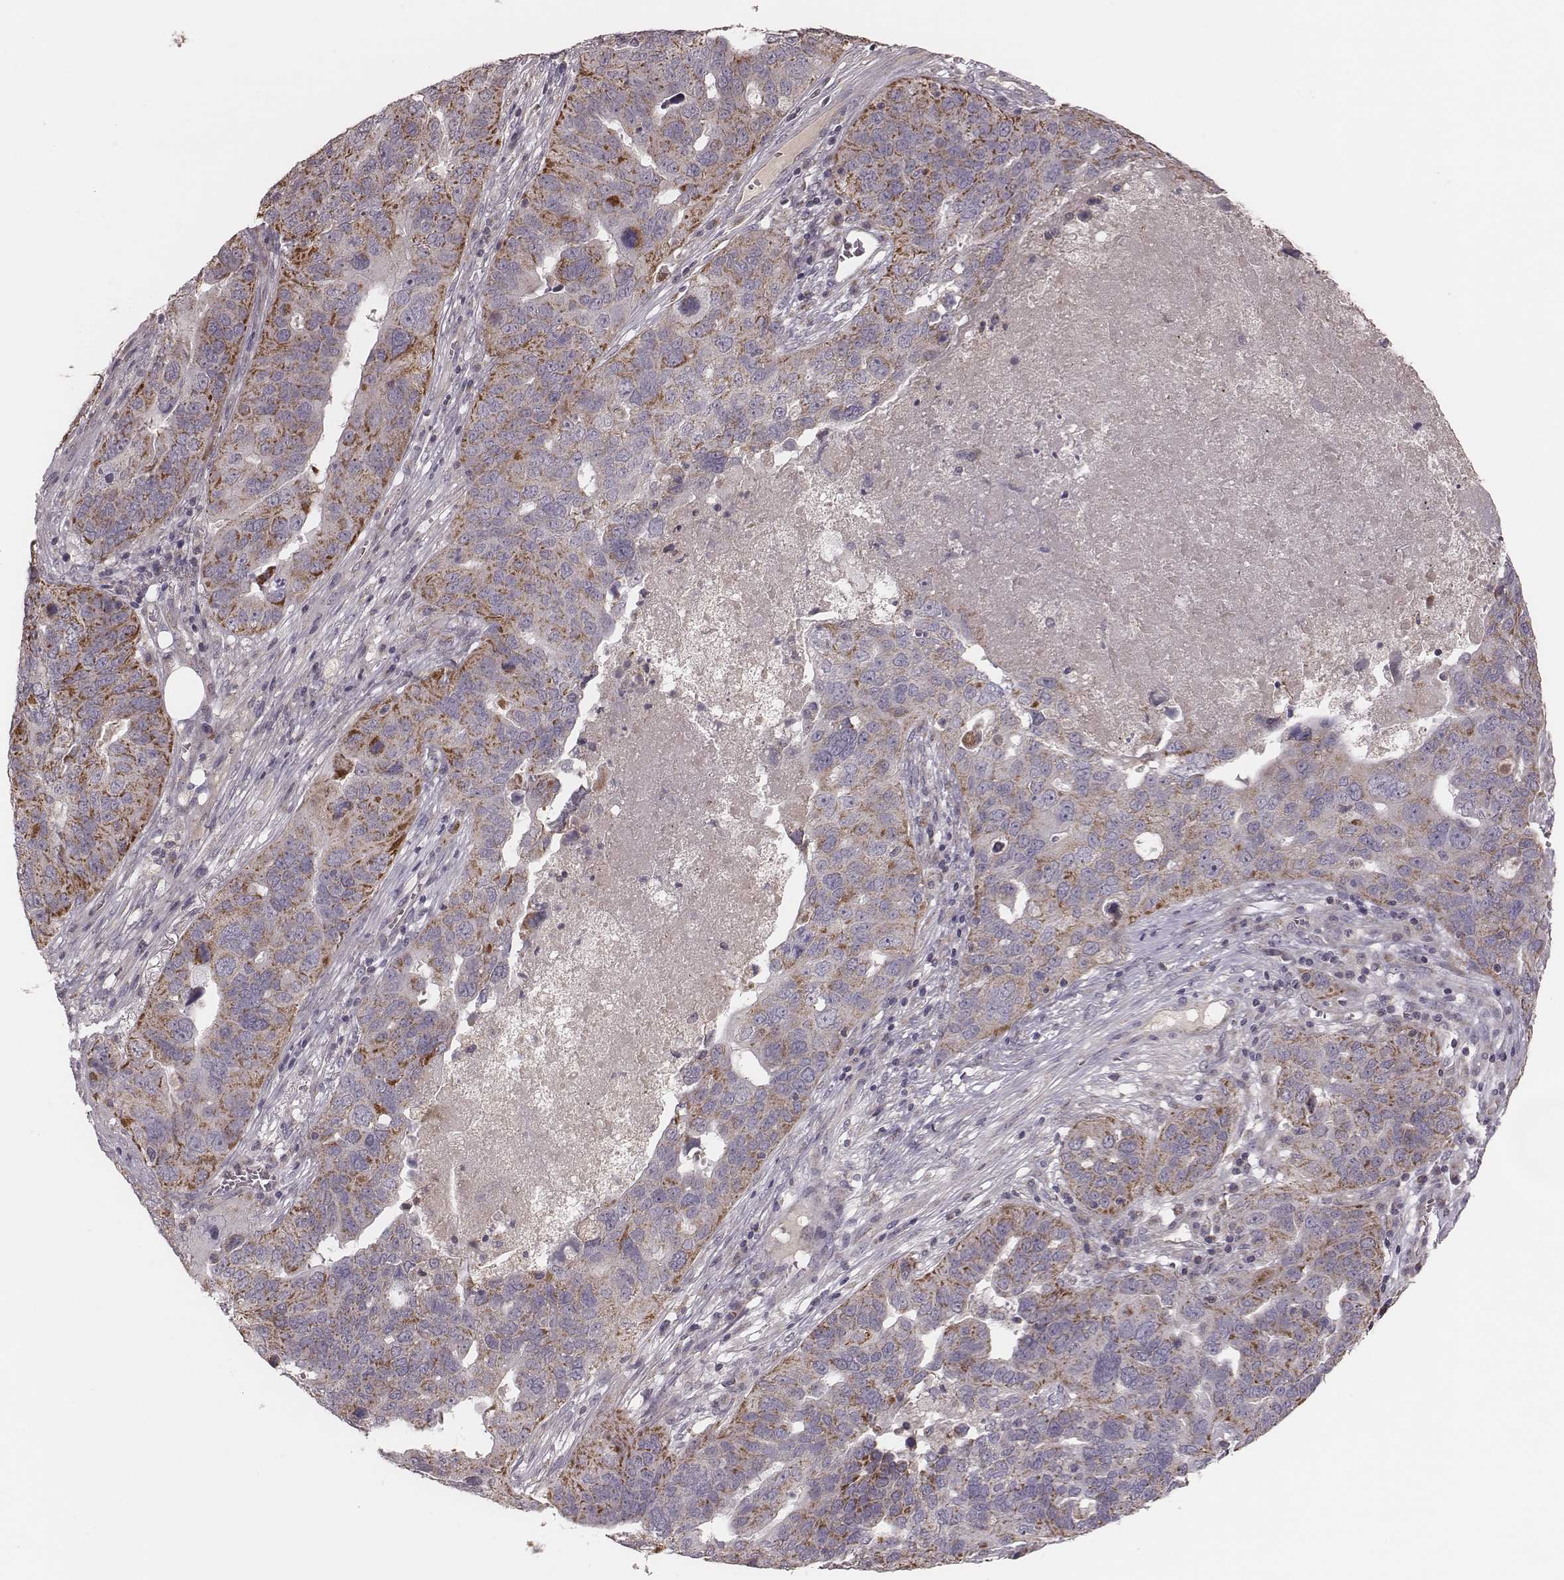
{"staining": {"intensity": "strong", "quantity": "<25%", "location": "cytoplasmic/membranous"}, "tissue": "ovarian cancer", "cell_type": "Tumor cells", "image_type": "cancer", "snomed": [{"axis": "morphology", "description": "Carcinoma, endometroid"}, {"axis": "topography", "description": "Soft tissue"}, {"axis": "topography", "description": "Ovary"}], "caption": "Immunohistochemical staining of ovarian cancer (endometroid carcinoma) reveals medium levels of strong cytoplasmic/membranous protein expression in about <25% of tumor cells.", "gene": "MRPS27", "patient": {"sex": "female", "age": 52}}